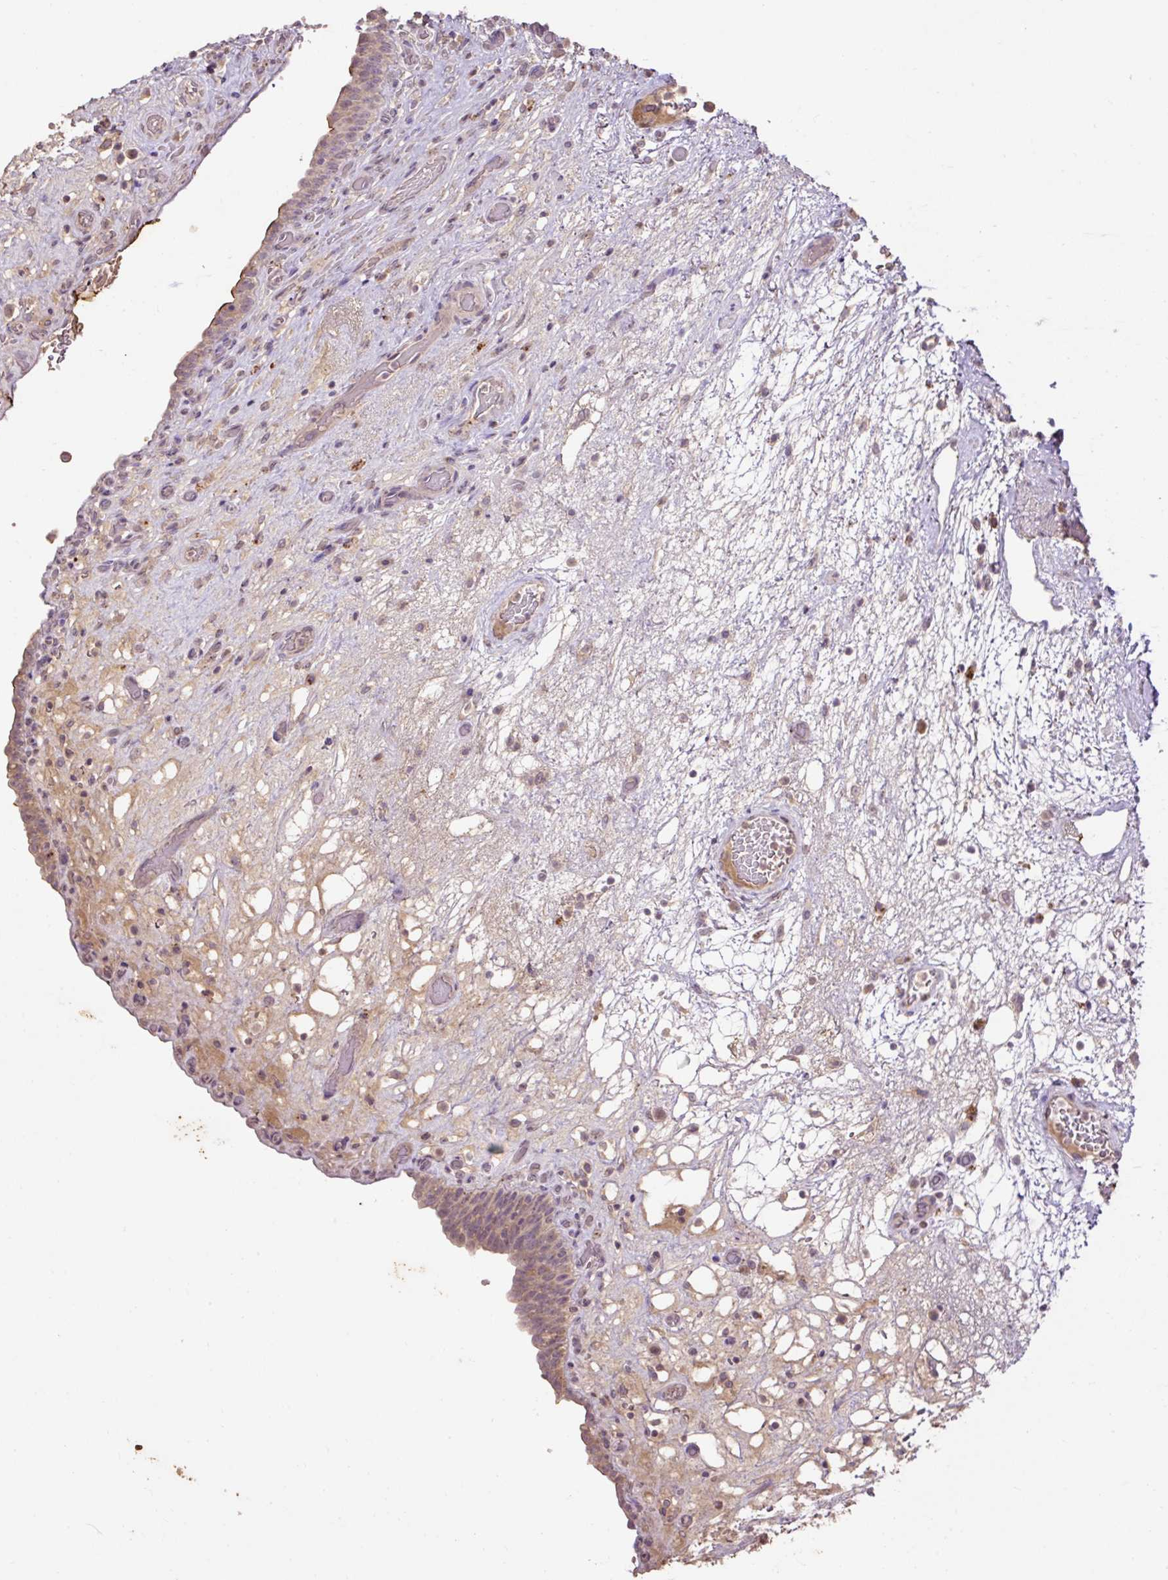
{"staining": {"intensity": "weak", "quantity": "25%-75%", "location": "cytoplasmic/membranous"}, "tissue": "urinary bladder", "cell_type": "Urothelial cells", "image_type": "normal", "snomed": [{"axis": "morphology", "description": "Normal tissue, NOS"}, {"axis": "topography", "description": "Urinary bladder"}], "caption": "This photomicrograph shows immunohistochemistry staining of benign human urinary bladder, with low weak cytoplasmic/membranous staining in approximately 25%-75% of urothelial cells.", "gene": "LRTM2", "patient": {"sex": "male", "age": 71}}